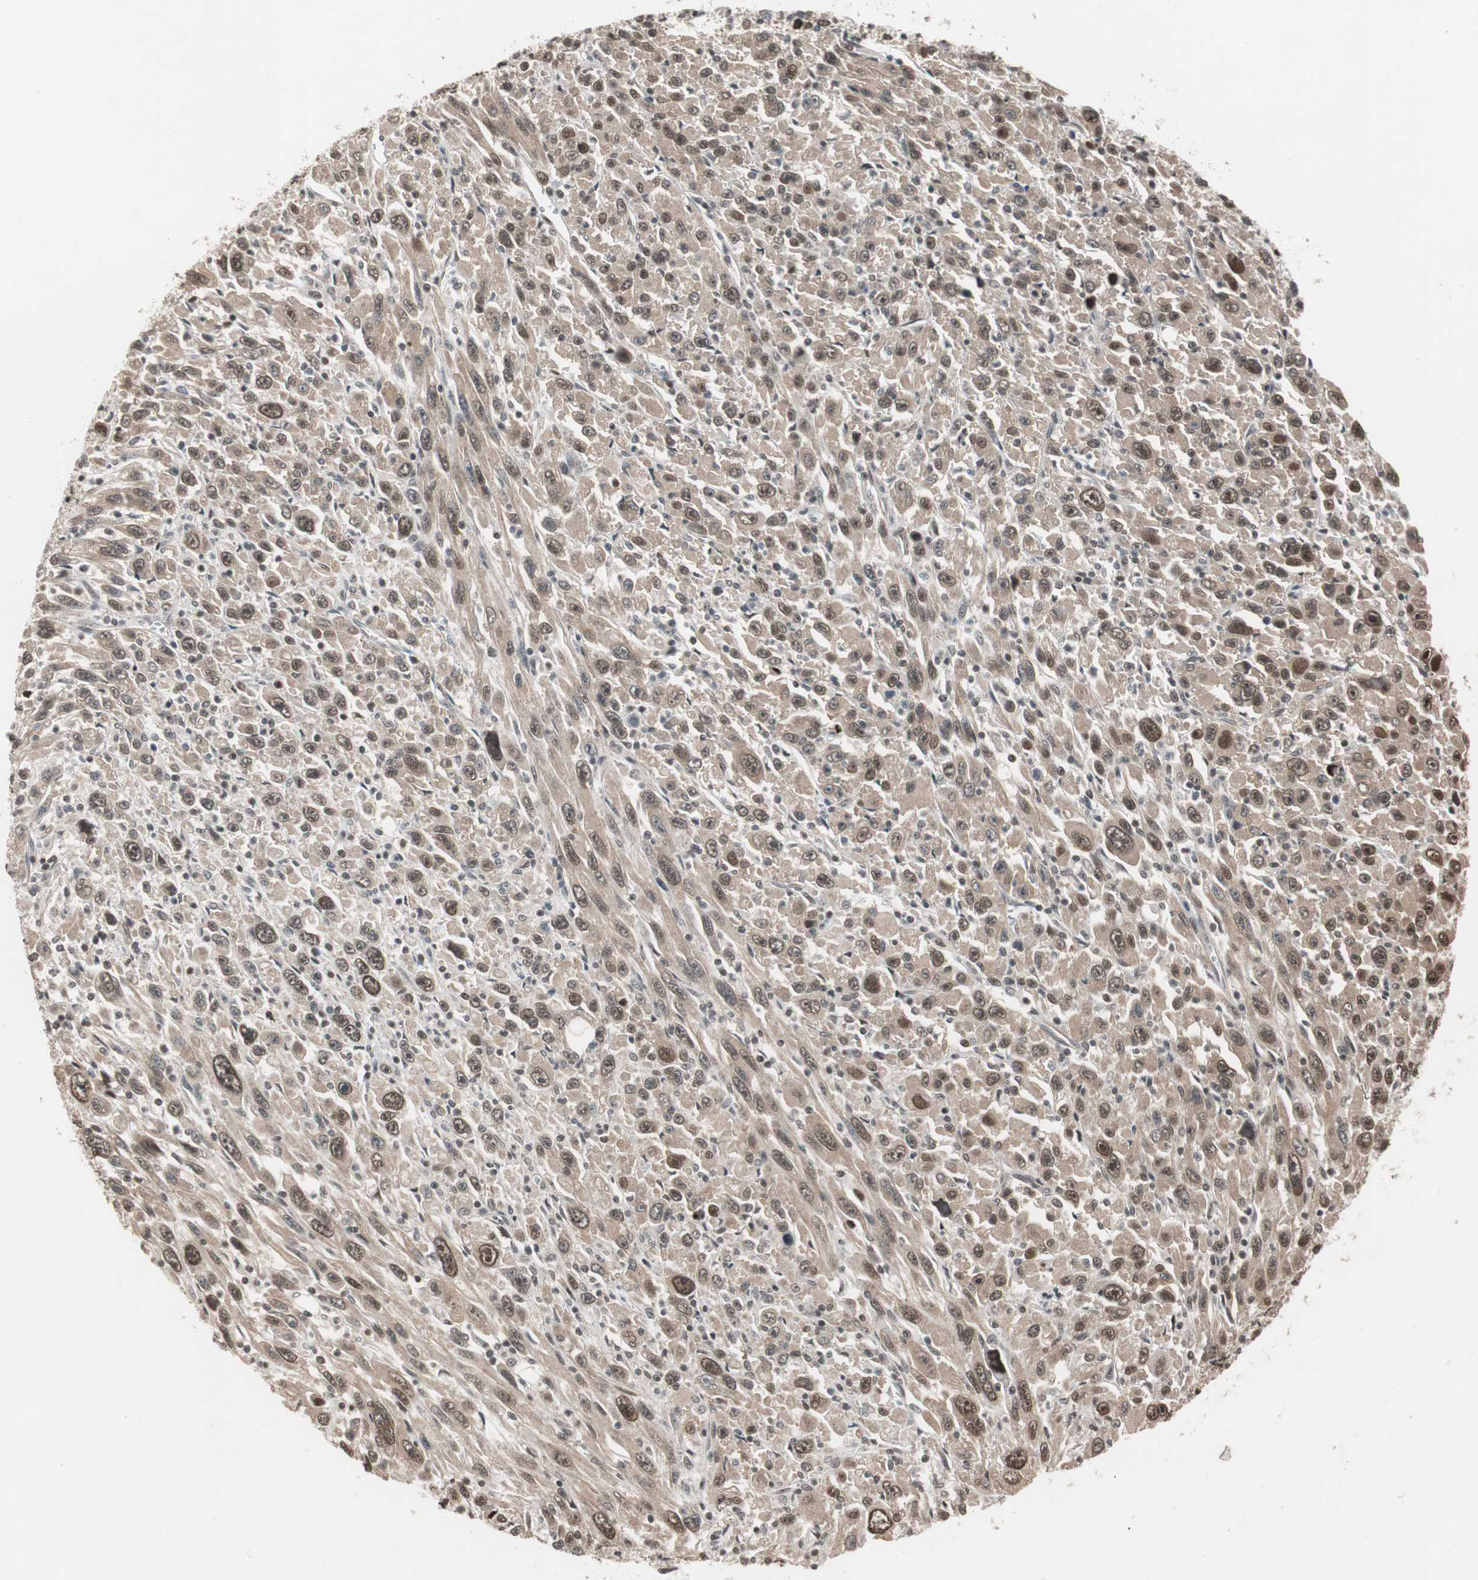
{"staining": {"intensity": "weak", "quantity": "25%-75%", "location": "cytoplasmic/membranous"}, "tissue": "melanoma", "cell_type": "Tumor cells", "image_type": "cancer", "snomed": [{"axis": "morphology", "description": "Malignant melanoma, Metastatic site"}, {"axis": "topography", "description": "Skin"}], "caption": "Weak cytoplasmic/membranous expression for a protein is appreciated in about 25%-75% of tumor cells of malignant melanoma (metastatic site) using immunohistochemistry.", "gene": "DRAP1", "patient": {"sex": "female", "age": 56}}